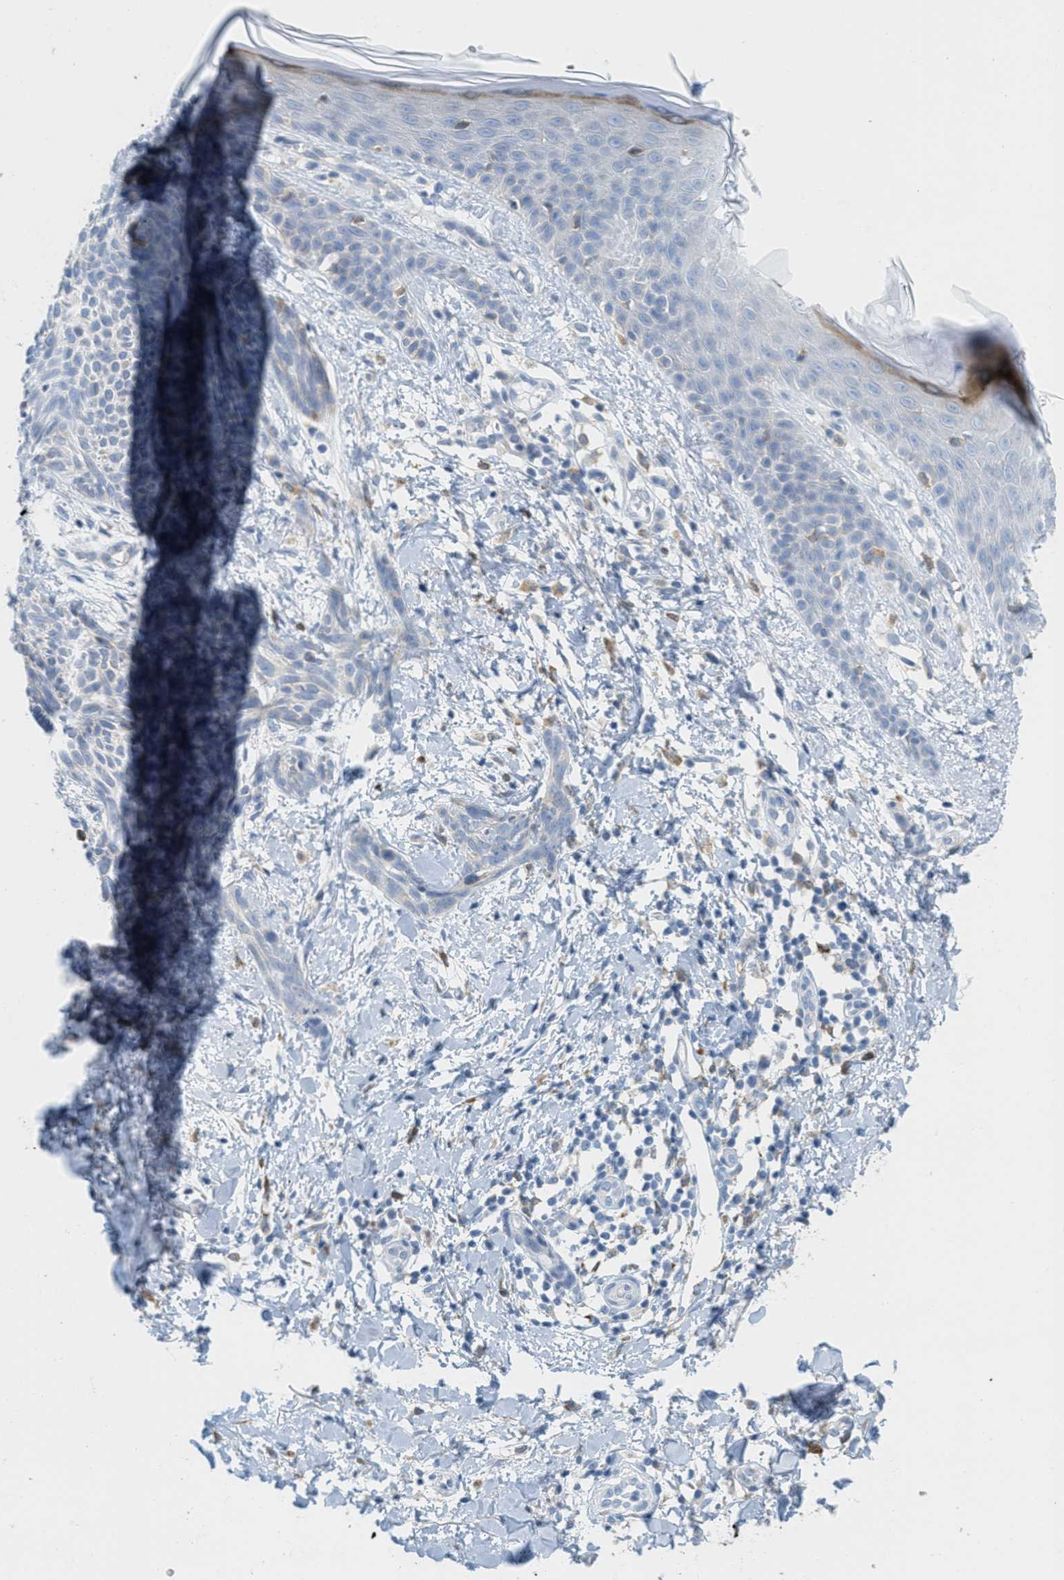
{"staining": {"intensity": "negative", "quantity": "none", "location": "none"}, "tissue": "skin cancer", "cell_type": "Tumor cells", "image_type": "cancer", "snomed": [{"axis": "morphology", "description": "Basal cell carcinoma"}, {"axis": "topography", "description": "Skin"}], "caption": "Skin cancer (basal cell carcinoma) stained for a protein using immunohistochemistry (IHC) reveals no expression tumor cells.", "gene": "TEX264", "patient": {"sex": "female", "age": 59}}